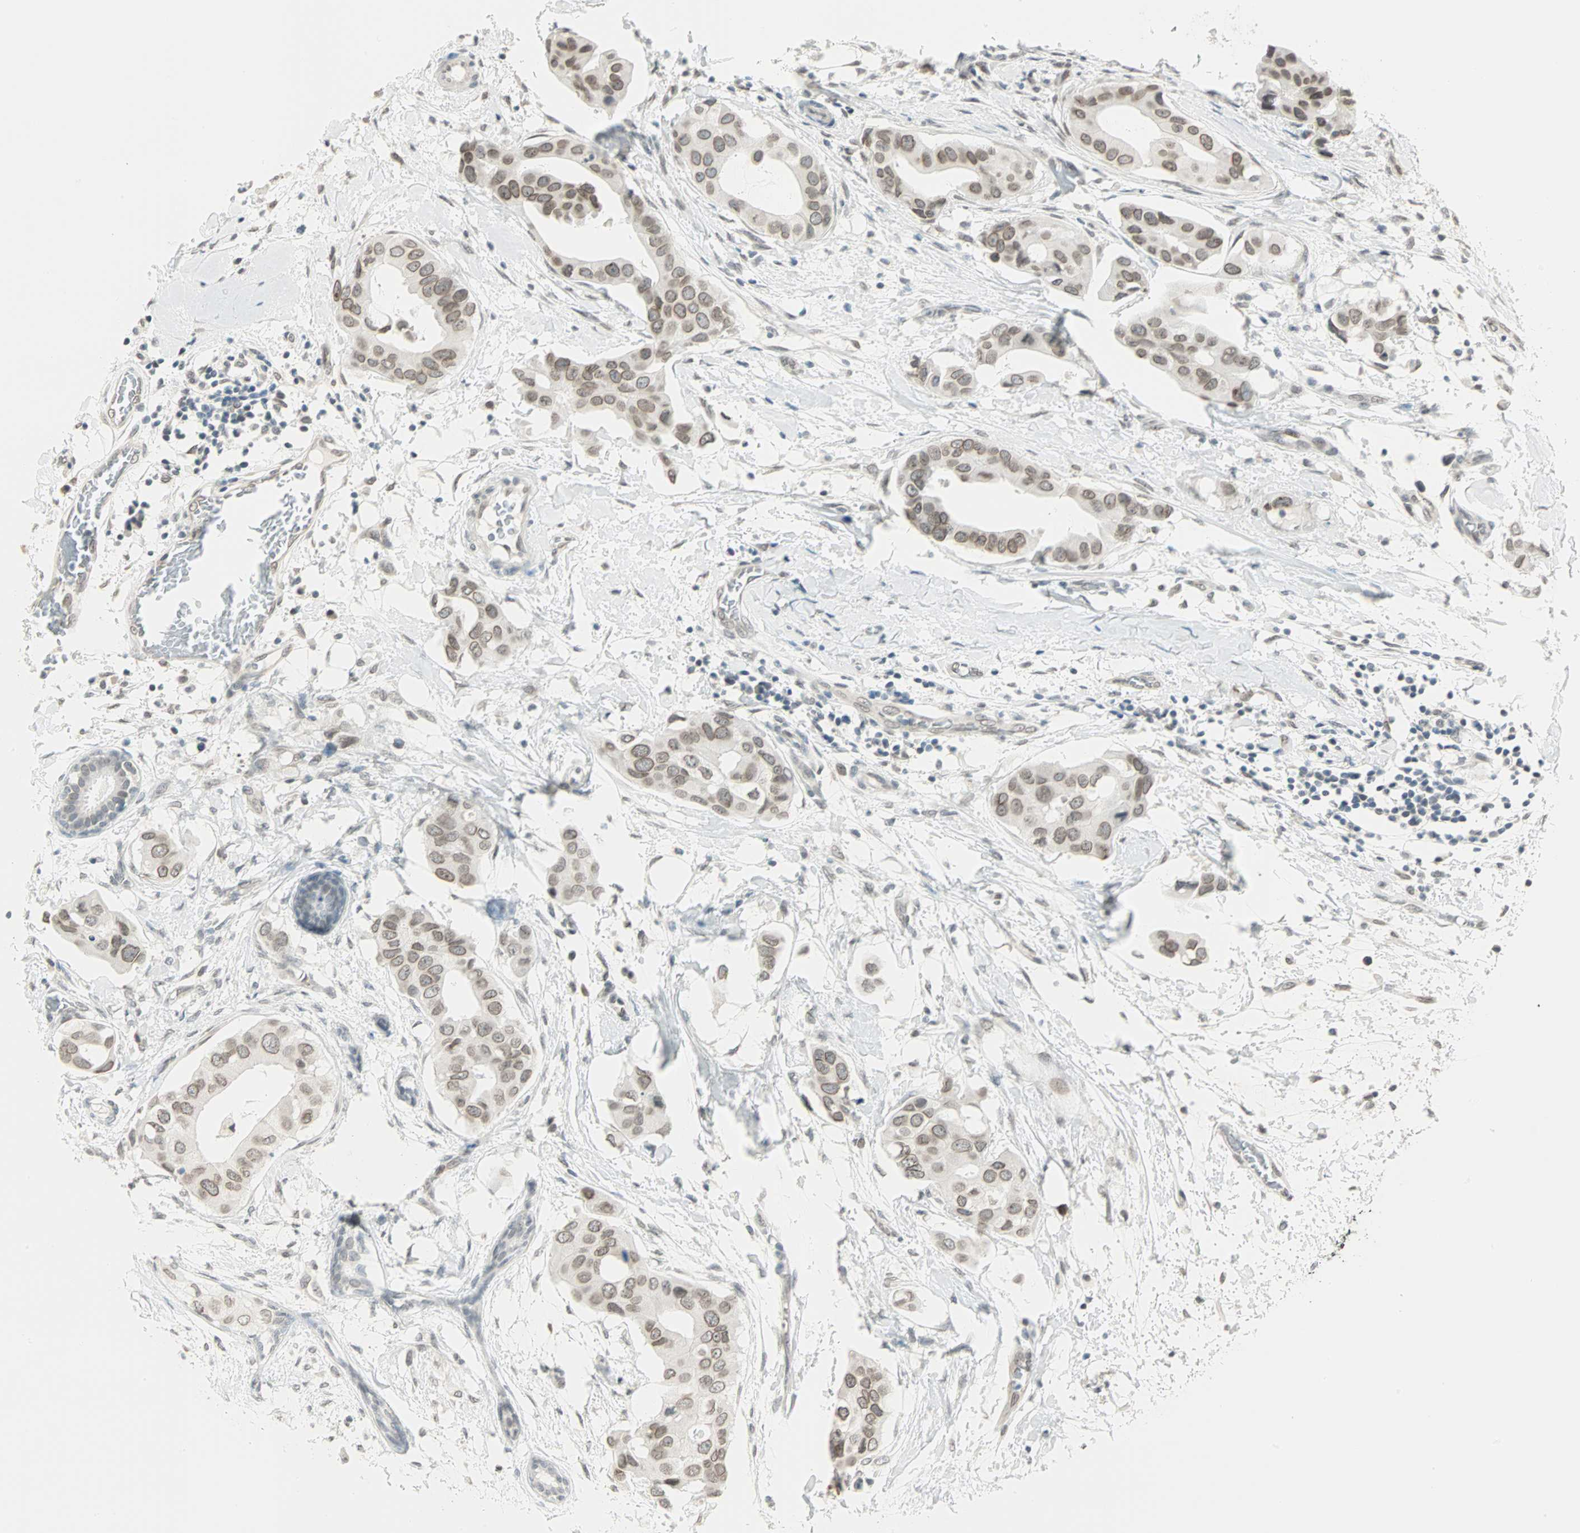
{"staining": {"intensity": "weak", "quantity": ">75%", "location": "cytoplasmic/membranous,nuclear"}, "tissue": "breast cancer", "cell_type": "Tumor cells", "image_type": "cancer", "snomed": [{"axis": "morphology", "description": "Duct carcinoma"}, {"axis": "topography", "description": "Breast"}], "caption": "This is a histology image of immunohistochemistry staining of breast invasive ductal carcinoma, which shows weak positivity in the cytoplasmic/membranous and nuclear of tumor cells.", "gene": "BCAN", "patient": {"sex": "female", "age": 40}}